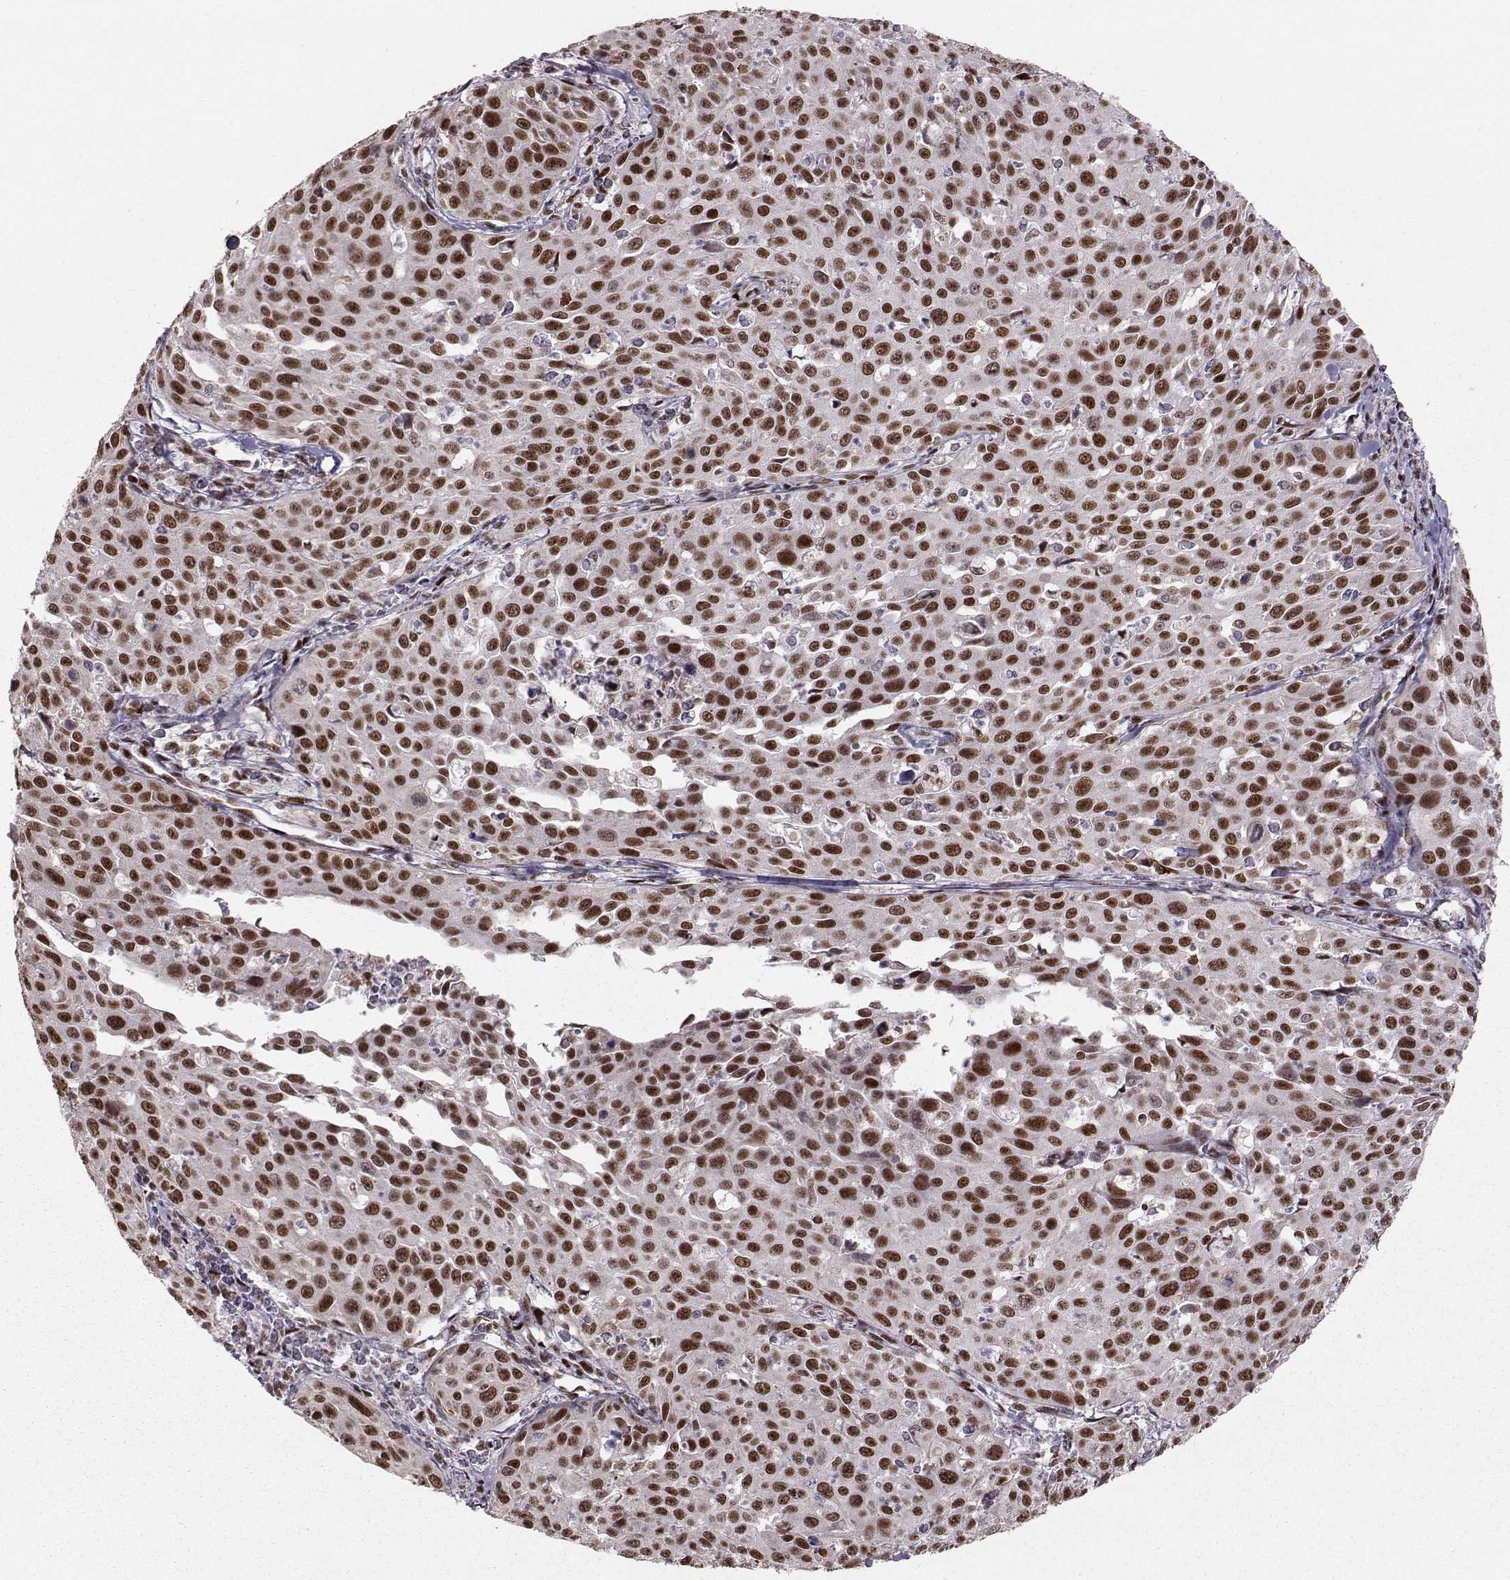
{"staining": {"intensity": "strong", "quantity": ">75%", "location": "nuclear"}, "tissue": "cervical cancer", "cell_type": "Tumor cells", "image_type": "cancer", "snomed": [{"axis": "morphology", "description": "Squamous cell carcinoma, NOS"}, {"axis": "topography", "description": "Cervix"}], "caption": "Human cervical cancer stained with a protein marker reveals strong staining in tumor cells.", "gene": "SNAPC2", "patient": {"sex": "female", "age": 26}}